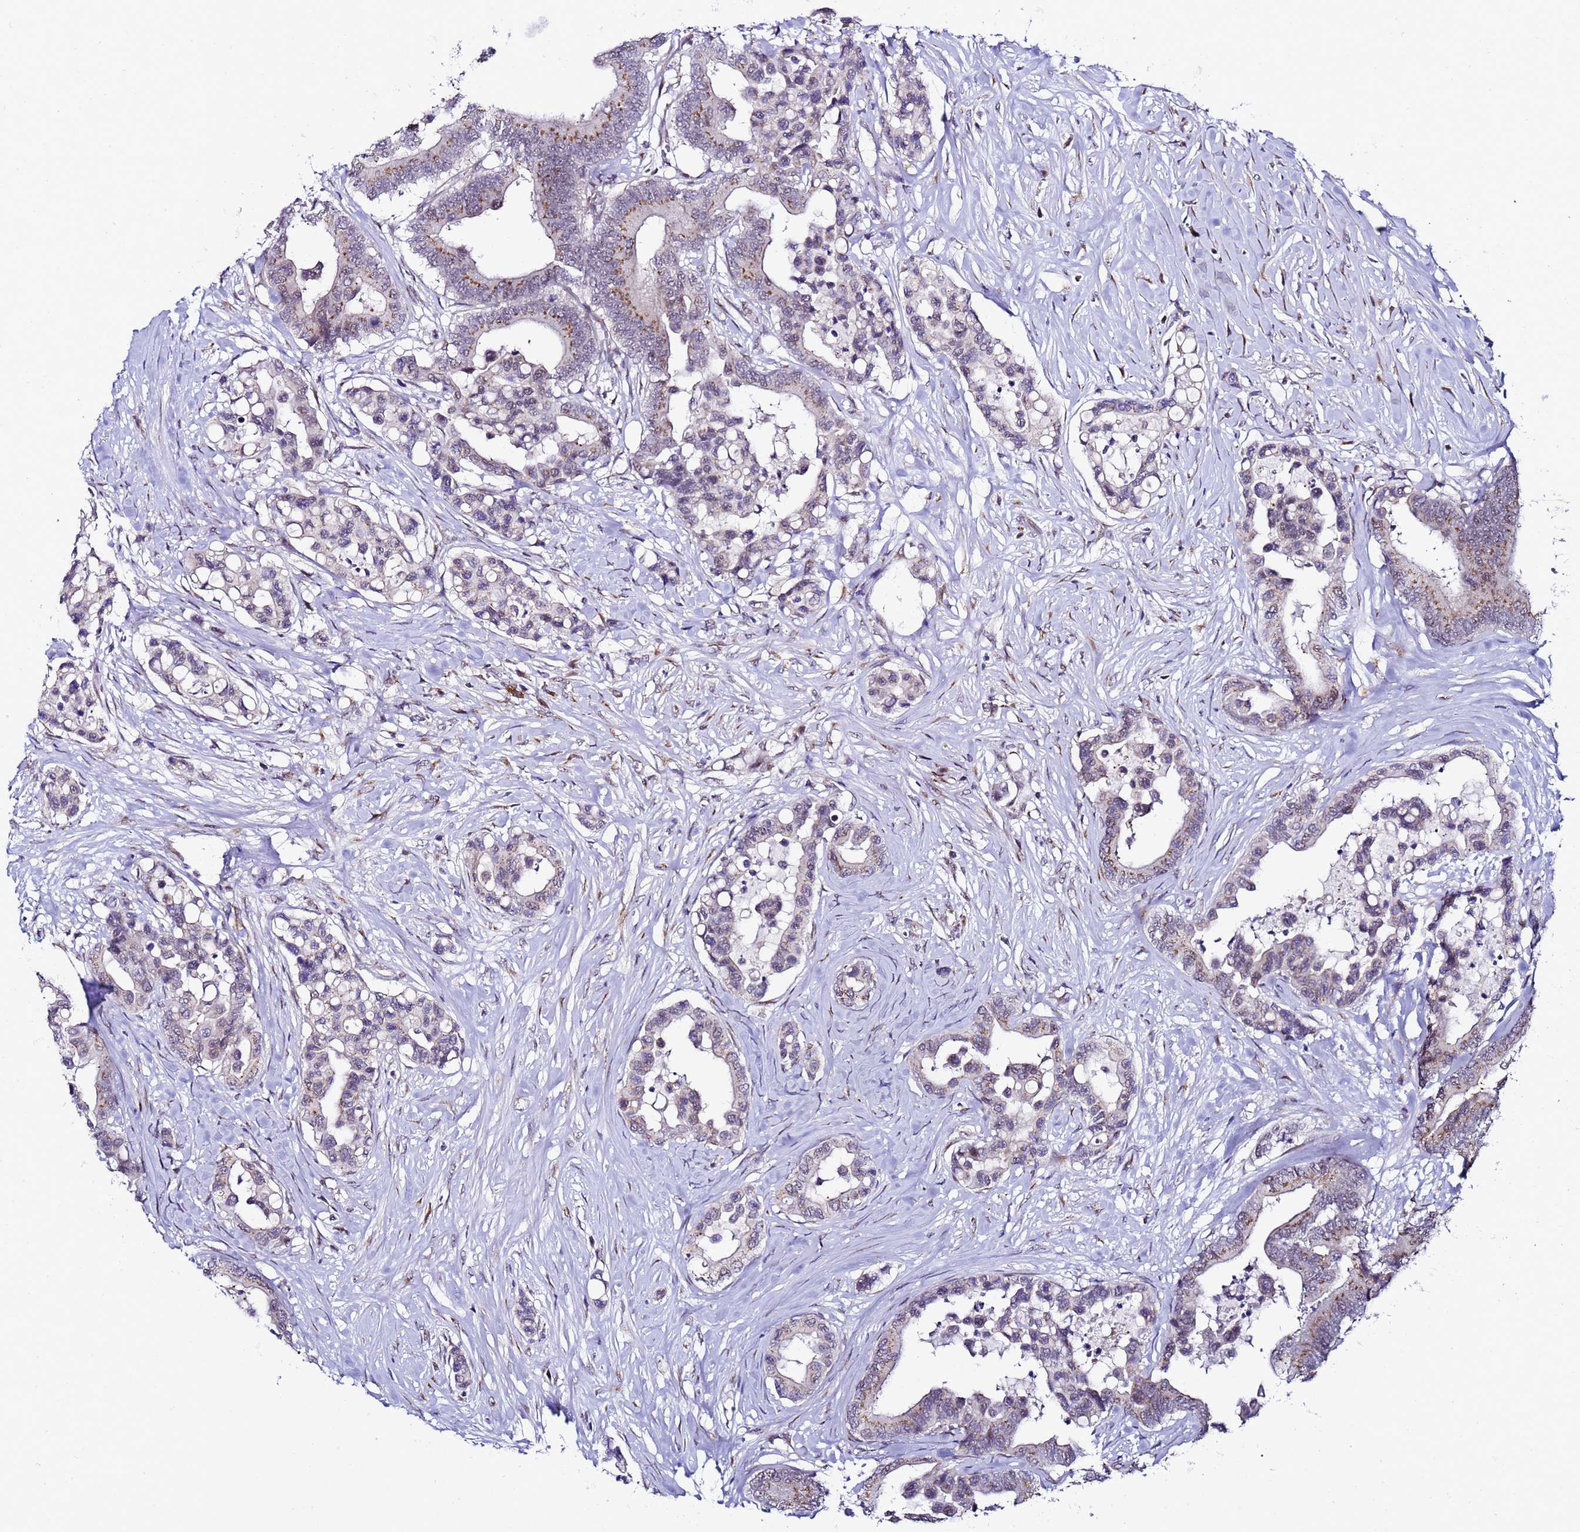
{"staining": {"intensity": "moderate", "quantity": "25%-75%", "location": "cytoplasmic/membranous"}, "tissue": "colorectal cancer", "cell_type": "Tumor cells", "image_type": "cancer", "snomed": [{"axis": "morphology", "description": "Normal tissue, NOS"}, {"axis": "morphology", "description": "Adenocarcinoma, NOS"}, {"axis": "topography", "description": "Colon"}], "caption": "Moderate cytoplasmic/membranous protein expression is present in approximately 25%-75% of tumor cells in adenocarcinoma (colorectal).", "gene": "C19orf47", "patient": {"sex": "male", "age": 82}}